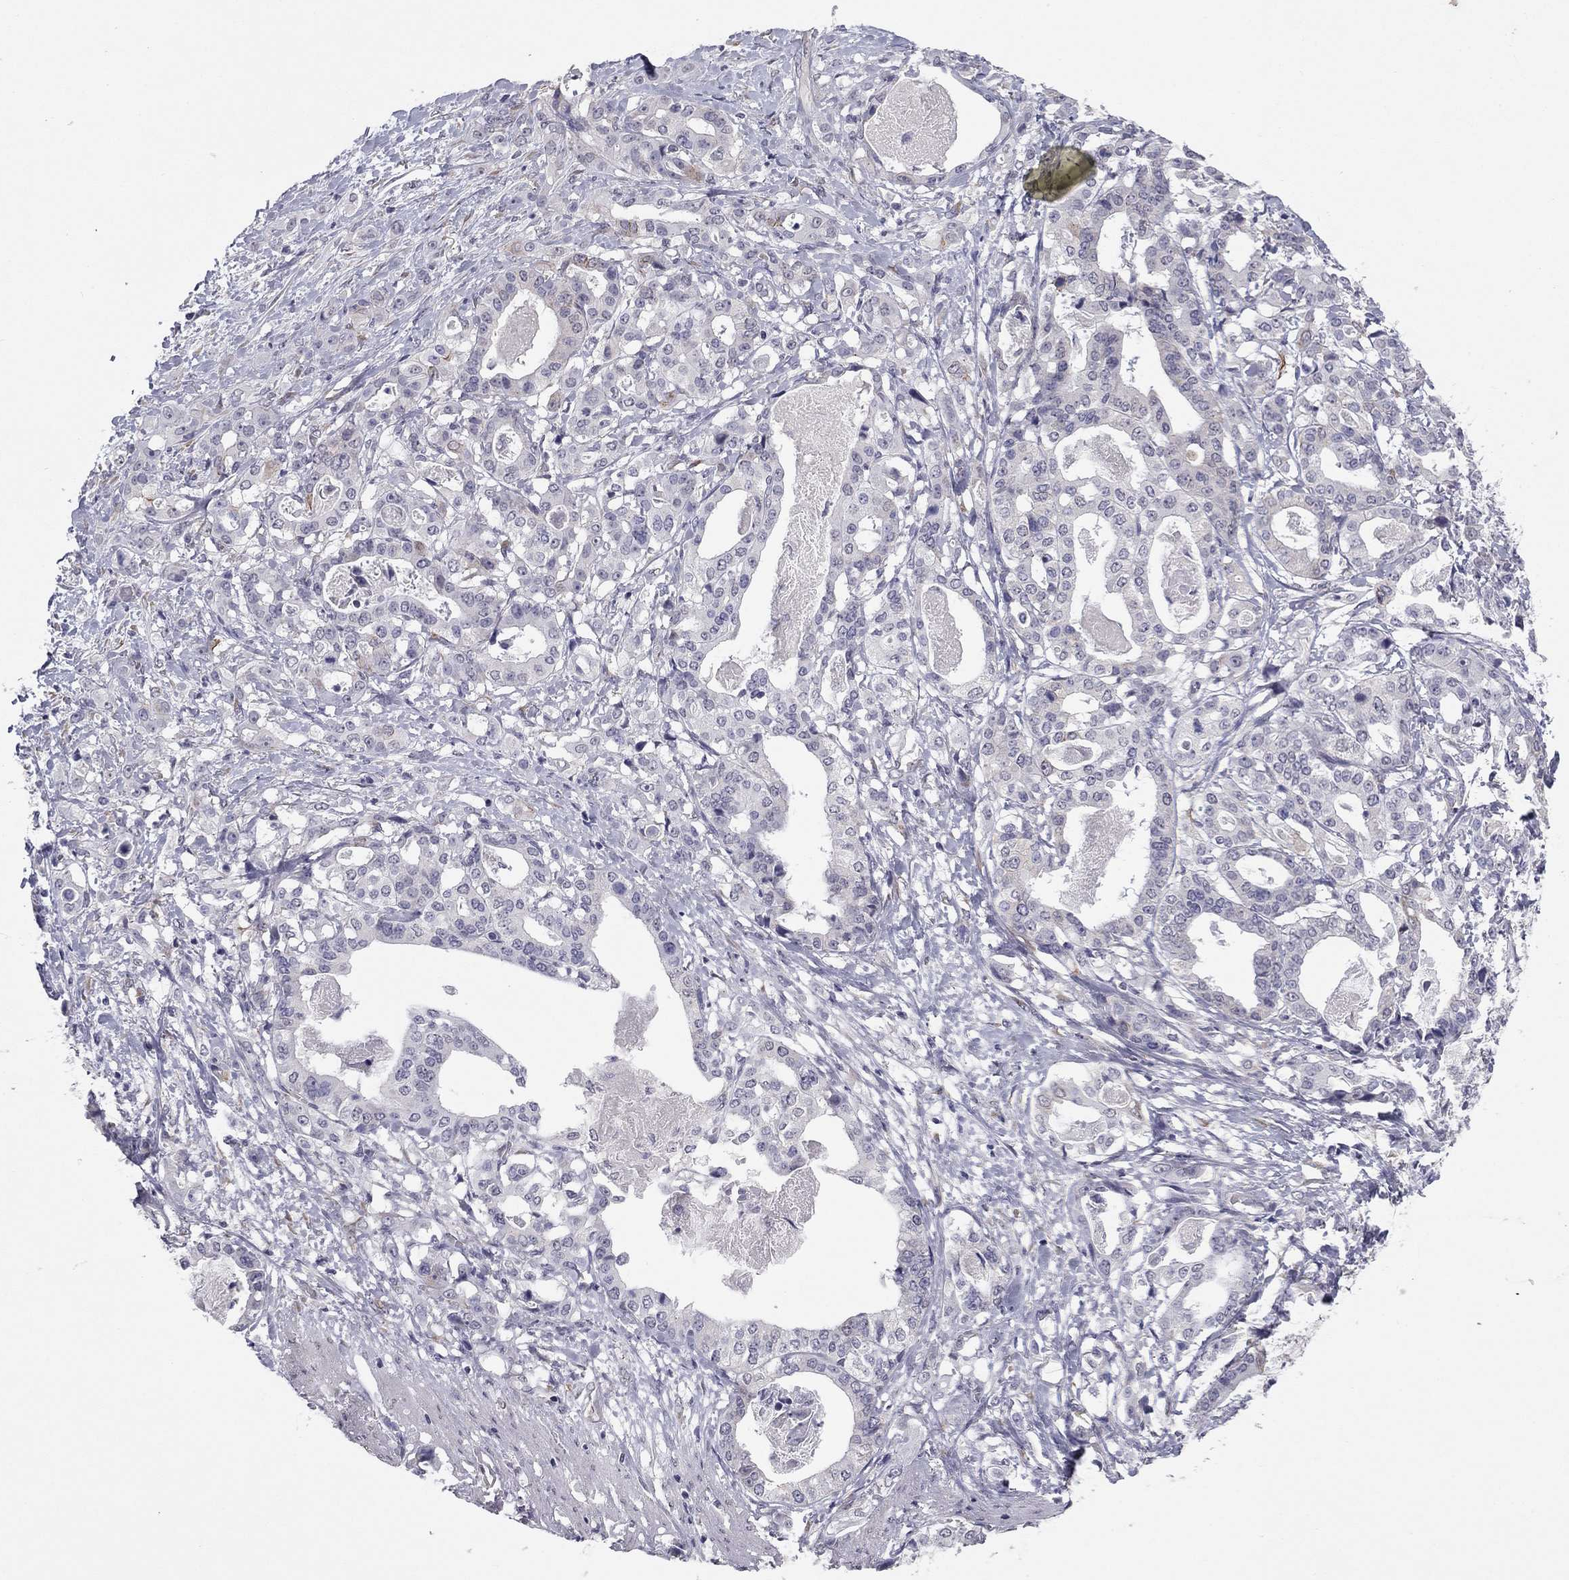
{"staining": {"intensity": "negative", "quantity": "none", "location": "none"}, "tissue": "stomach cancer", "cell_type": "Tumor cells", "image_type": "cancer", "snomed": [{"axis": "morphology", "description": "Adenocarcinoma, NOS"}, {"axis": "topography", "description": "Stomach"}], "caption": "Immunohistochemistry (IHC) micrograph of human adenocarcinoma (stomach) stained for a protein (brown), which displays no positivity in tumor cells.", "gene": "PRRT2", "patient": {"sex": "male", "age": 48}}